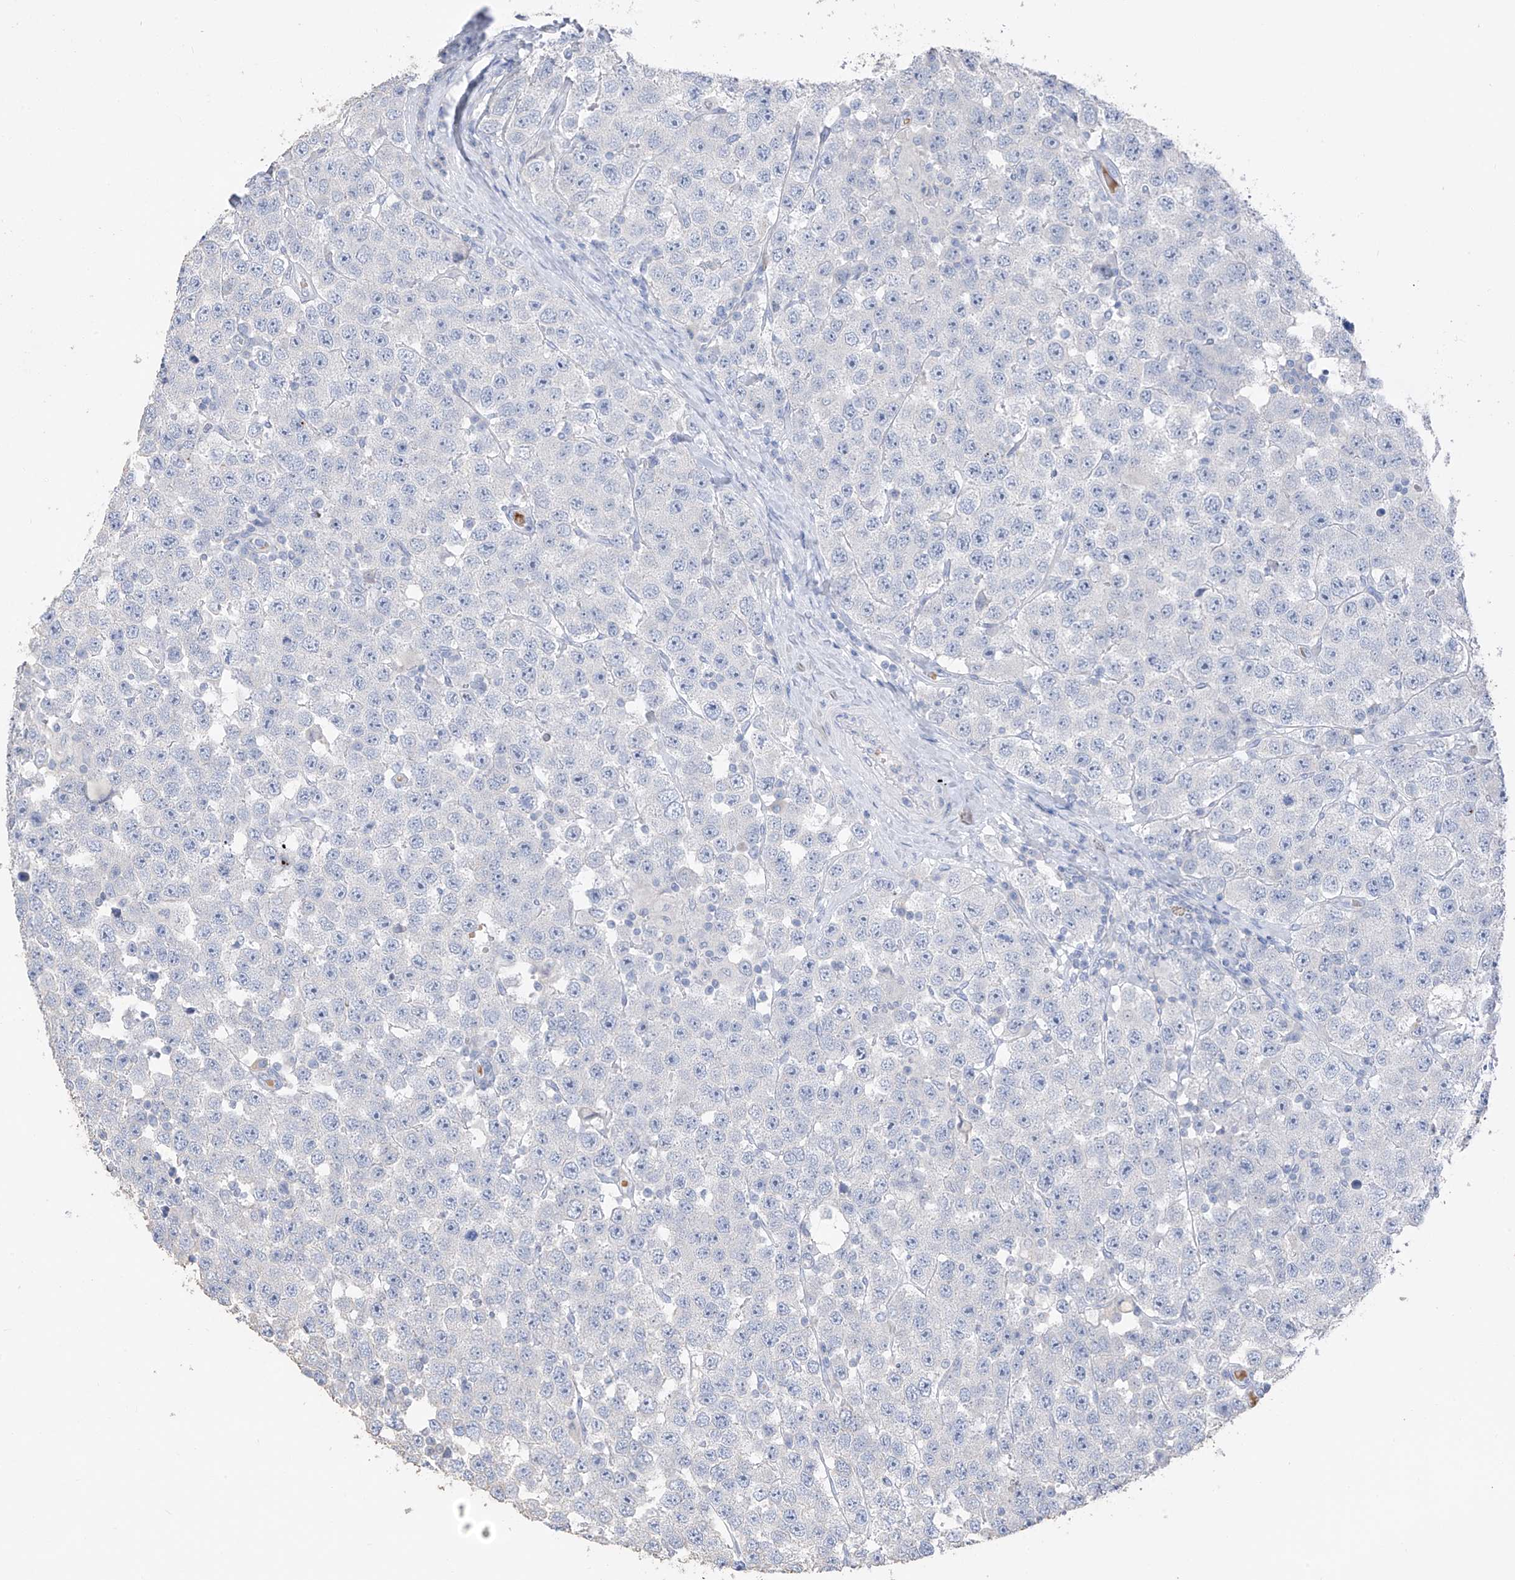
{"staining": {"intensity": "negative", "quantity": "none", "location": "none"}, "tissue": "testis cancer", "cell_type": "Tumor cells", "image_type": "cancer", "snomed": [{"axis": "morphology", "description": "Seminoma, NOS"}, {"axis": "topography", "description": "Testis"}], "caption": "Immunohistochemical staining of human testis seminoma exhibits no significant staining in tumor cells. Nuclei are stained in blue.", "gene": "PAFAH1B3", "patient": {"sex": "male", "age": 28}}